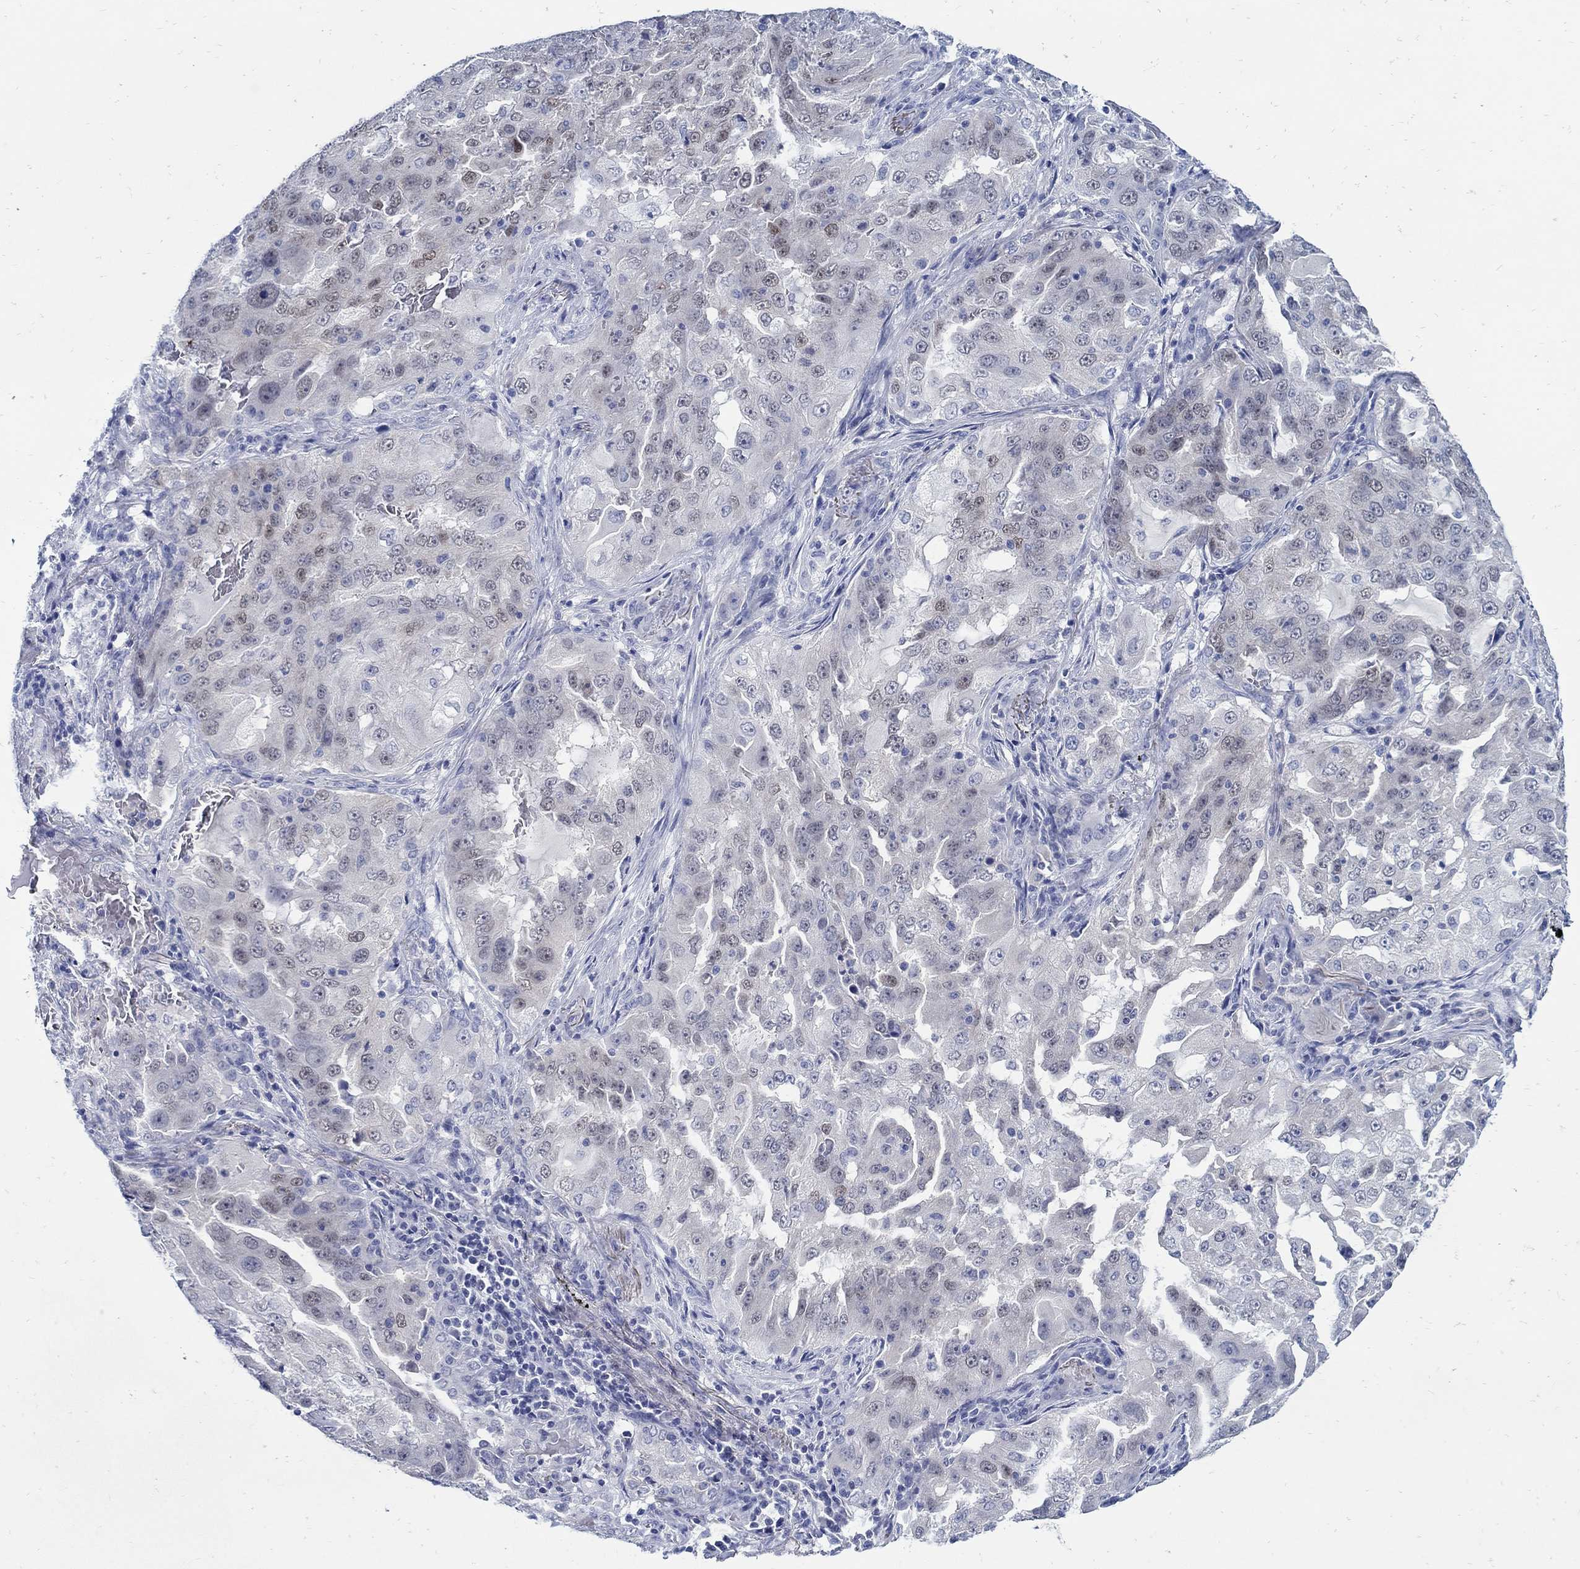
{"staining": {"intensity": "weak", "quantity": "<25%", "location": "nuclear"}, "tissue": "lung cancer", "cell_type": "Tumor cells", "image_type": "cancer", "snomed": [{"axis": "morphology", "description": "Adenocarcinoma, NOS"}, {"axis": "topography", "description": "Lung"}], "caption": "Adenocarcinoma (lung) stained for a protein using IHC reveals no positivity tumor cells.", "gene": "PAX9", "patient": {"sex": "female", "age": 61}}